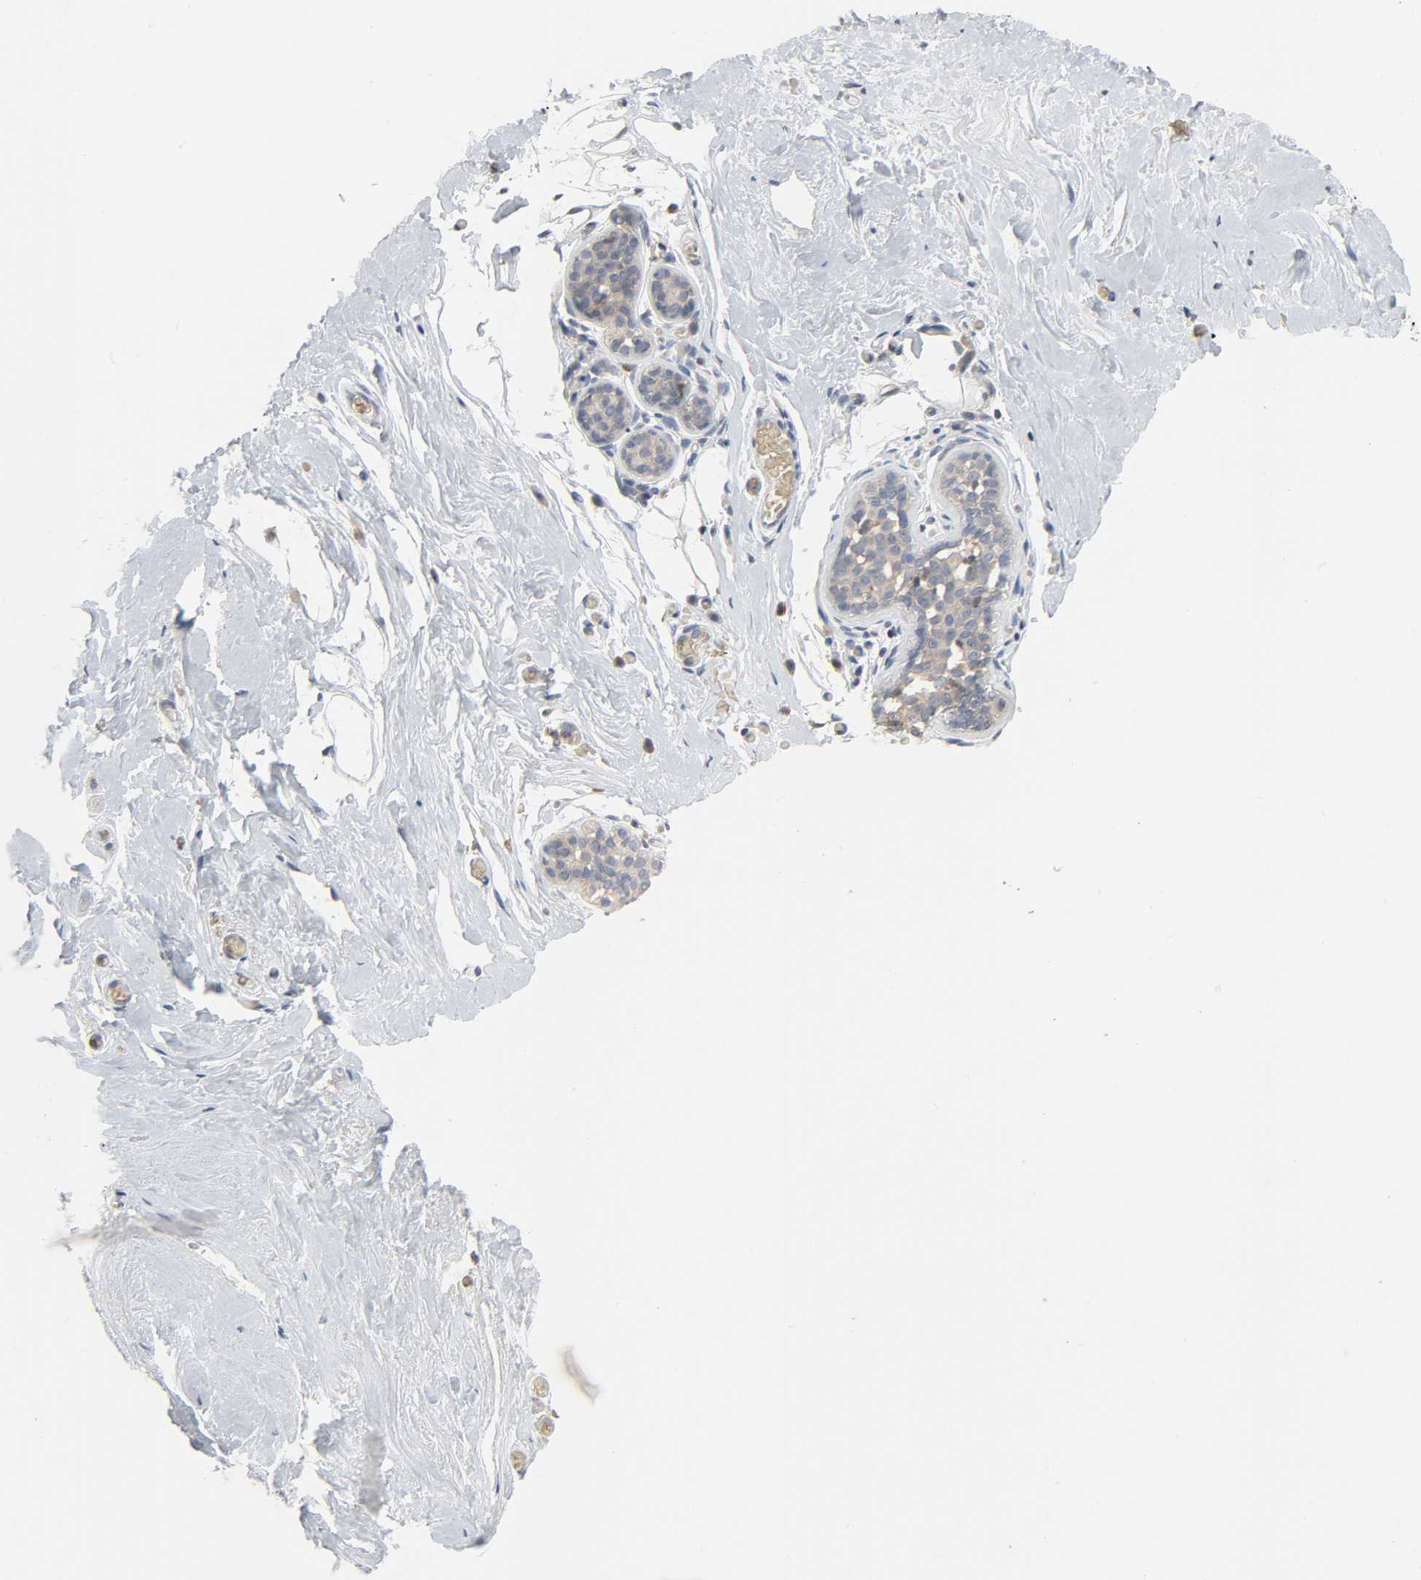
{"staining": {"intensity": "negative", "quantity": "none", "location": "none"}, "tissue": "breast", "cell_type": "Adipocytes", "image_type": "normal", "snomed": [{"axis": "morphology", "description": "Normal tissue, NOS"}, {"axis": "topography", "description": "Breast"}], "caption": "The micrograph exhibits no significant staining in adipocytes of breast.", "gene": "PLEKHA2", "patient": {"sex": "female", "age": 75}}